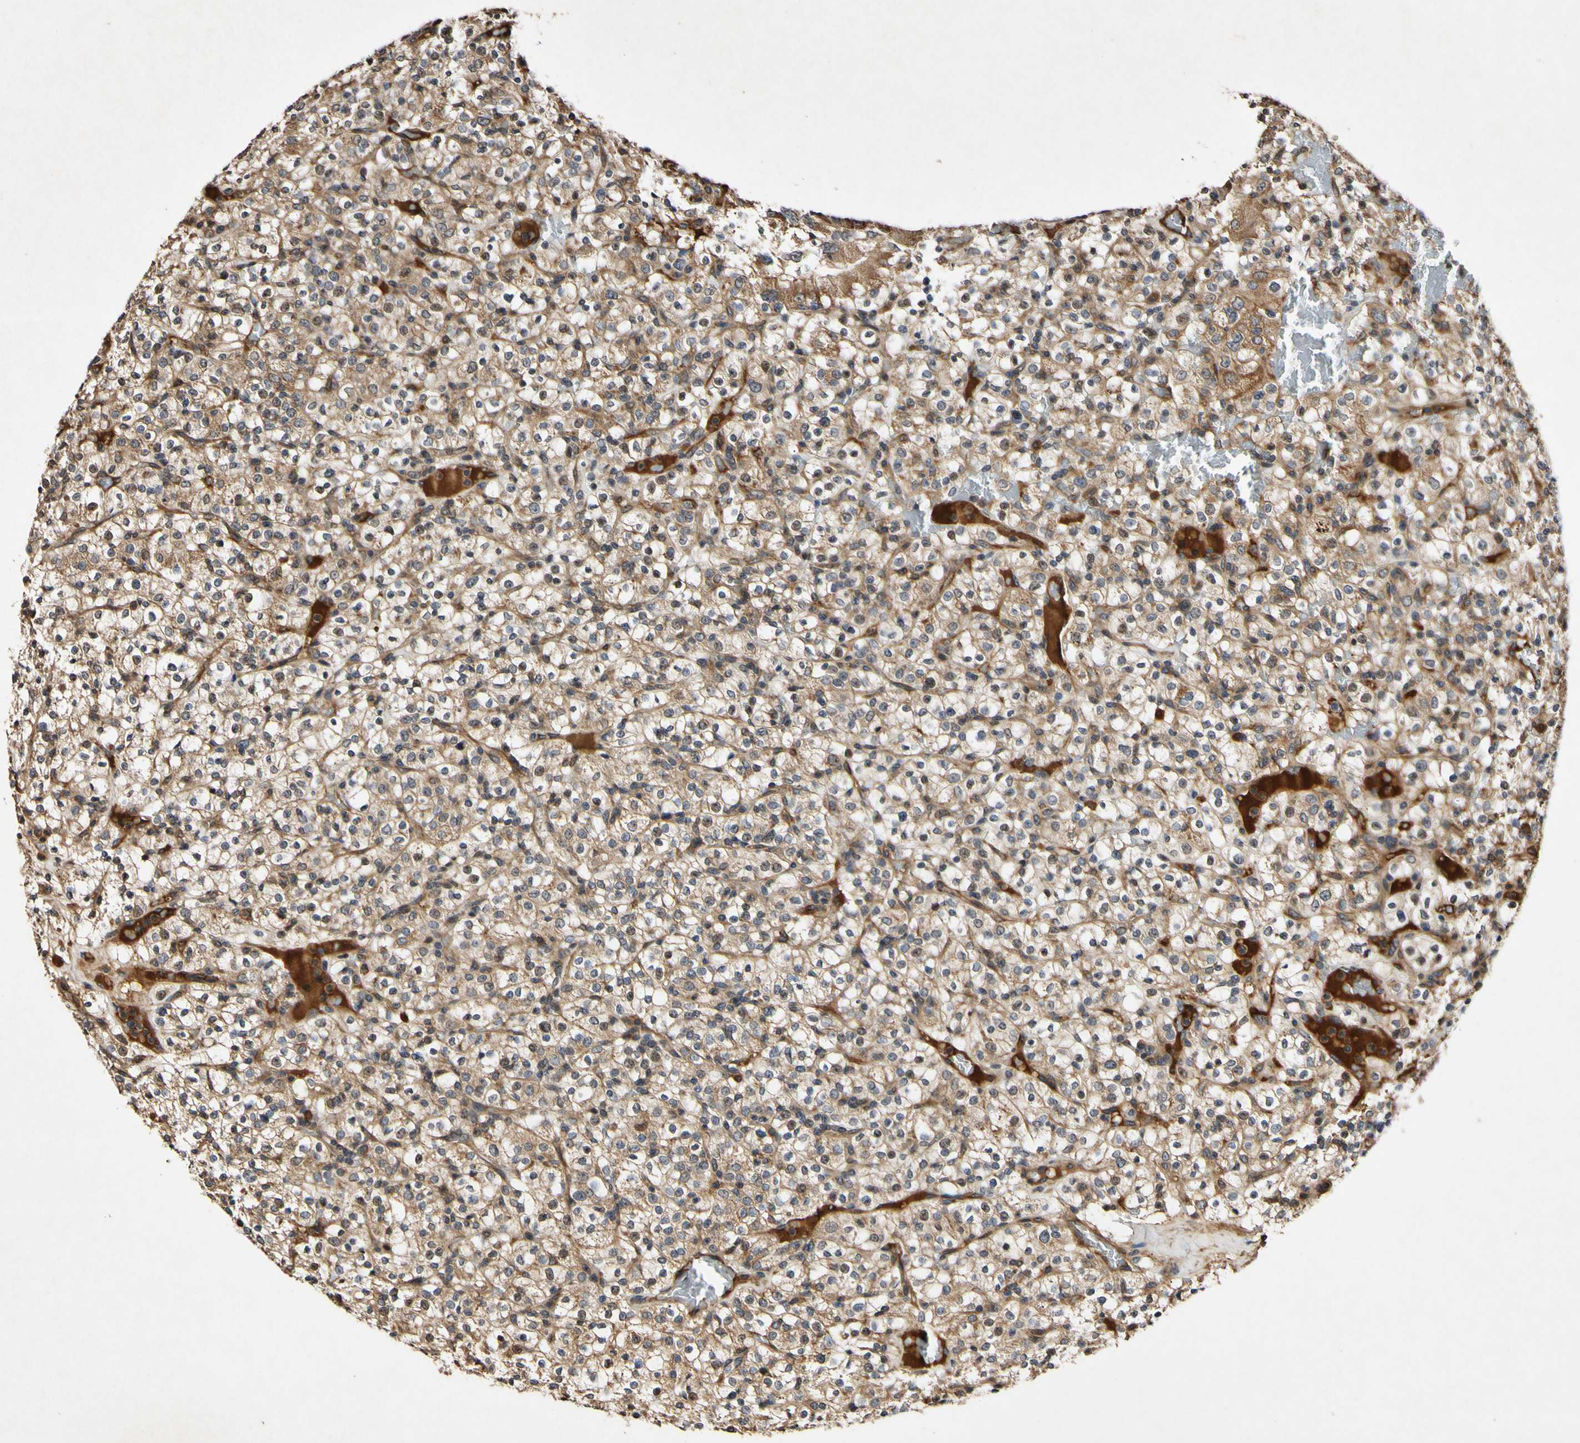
{"staining": {"intensity": "moderate", "quantity": "25%-75%", "location": "cytoplasmic/membranous"}, "tissue": "renal cancer", "cell_type": "Tumor cells", "image_type": "cancer", "snomed": [{"axis": "morphology", "description": "Normal tissue, NOS"}, {"axis": "morphology", "description": "Adenocarcinoma, NOS"}, {"axis": "topography", "description": "Kidney"}], "caption": "Moderate cytoplasmic/membranous staining for a protein is seen in about 25%-75% of tumor cells of renal adenocarcinoma using immunohistochemistry (IHC).", "gene": "PLAT", "patient": {"sex": "female", "age": 72}}